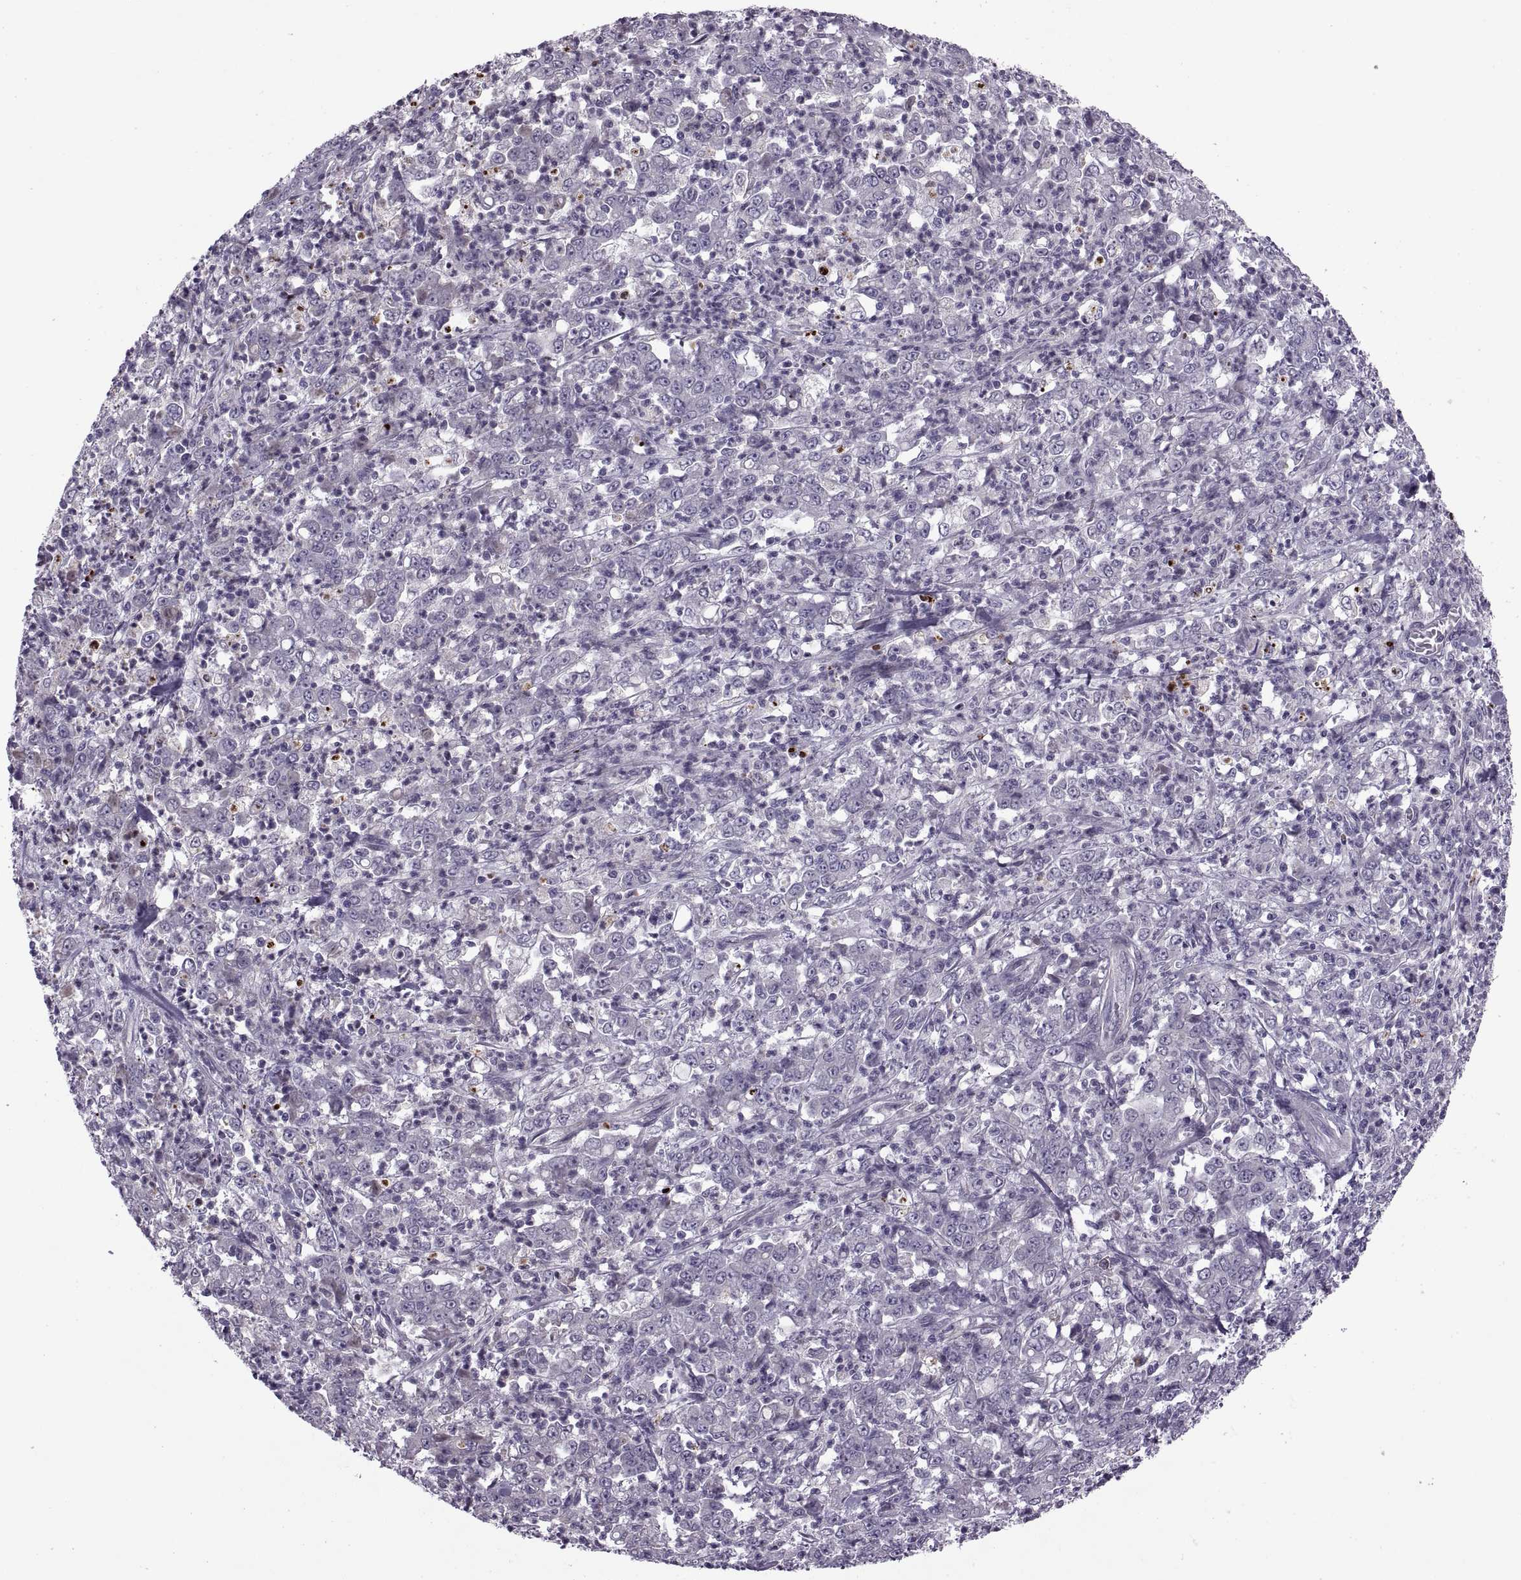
{"staining": {"intensity": "negative", "quantity": "none", "location": "none"}, "tissue": "stomach cancer", "cell_type": "Tumor cells", "image_type": "cancer", "snomed": [{"axis": "morphology", "description": "Adenocarcinoma, NOS"}, {"axis": "topography", "description": "Stomach, lower"}], "caption": "A histopathology image of stomach cancer (adenocarcinoma) stained for a protein reveals no brown staining in tumor cells.", "gene": "ODF3", "patient": {"sex": "female", "age": 71}}